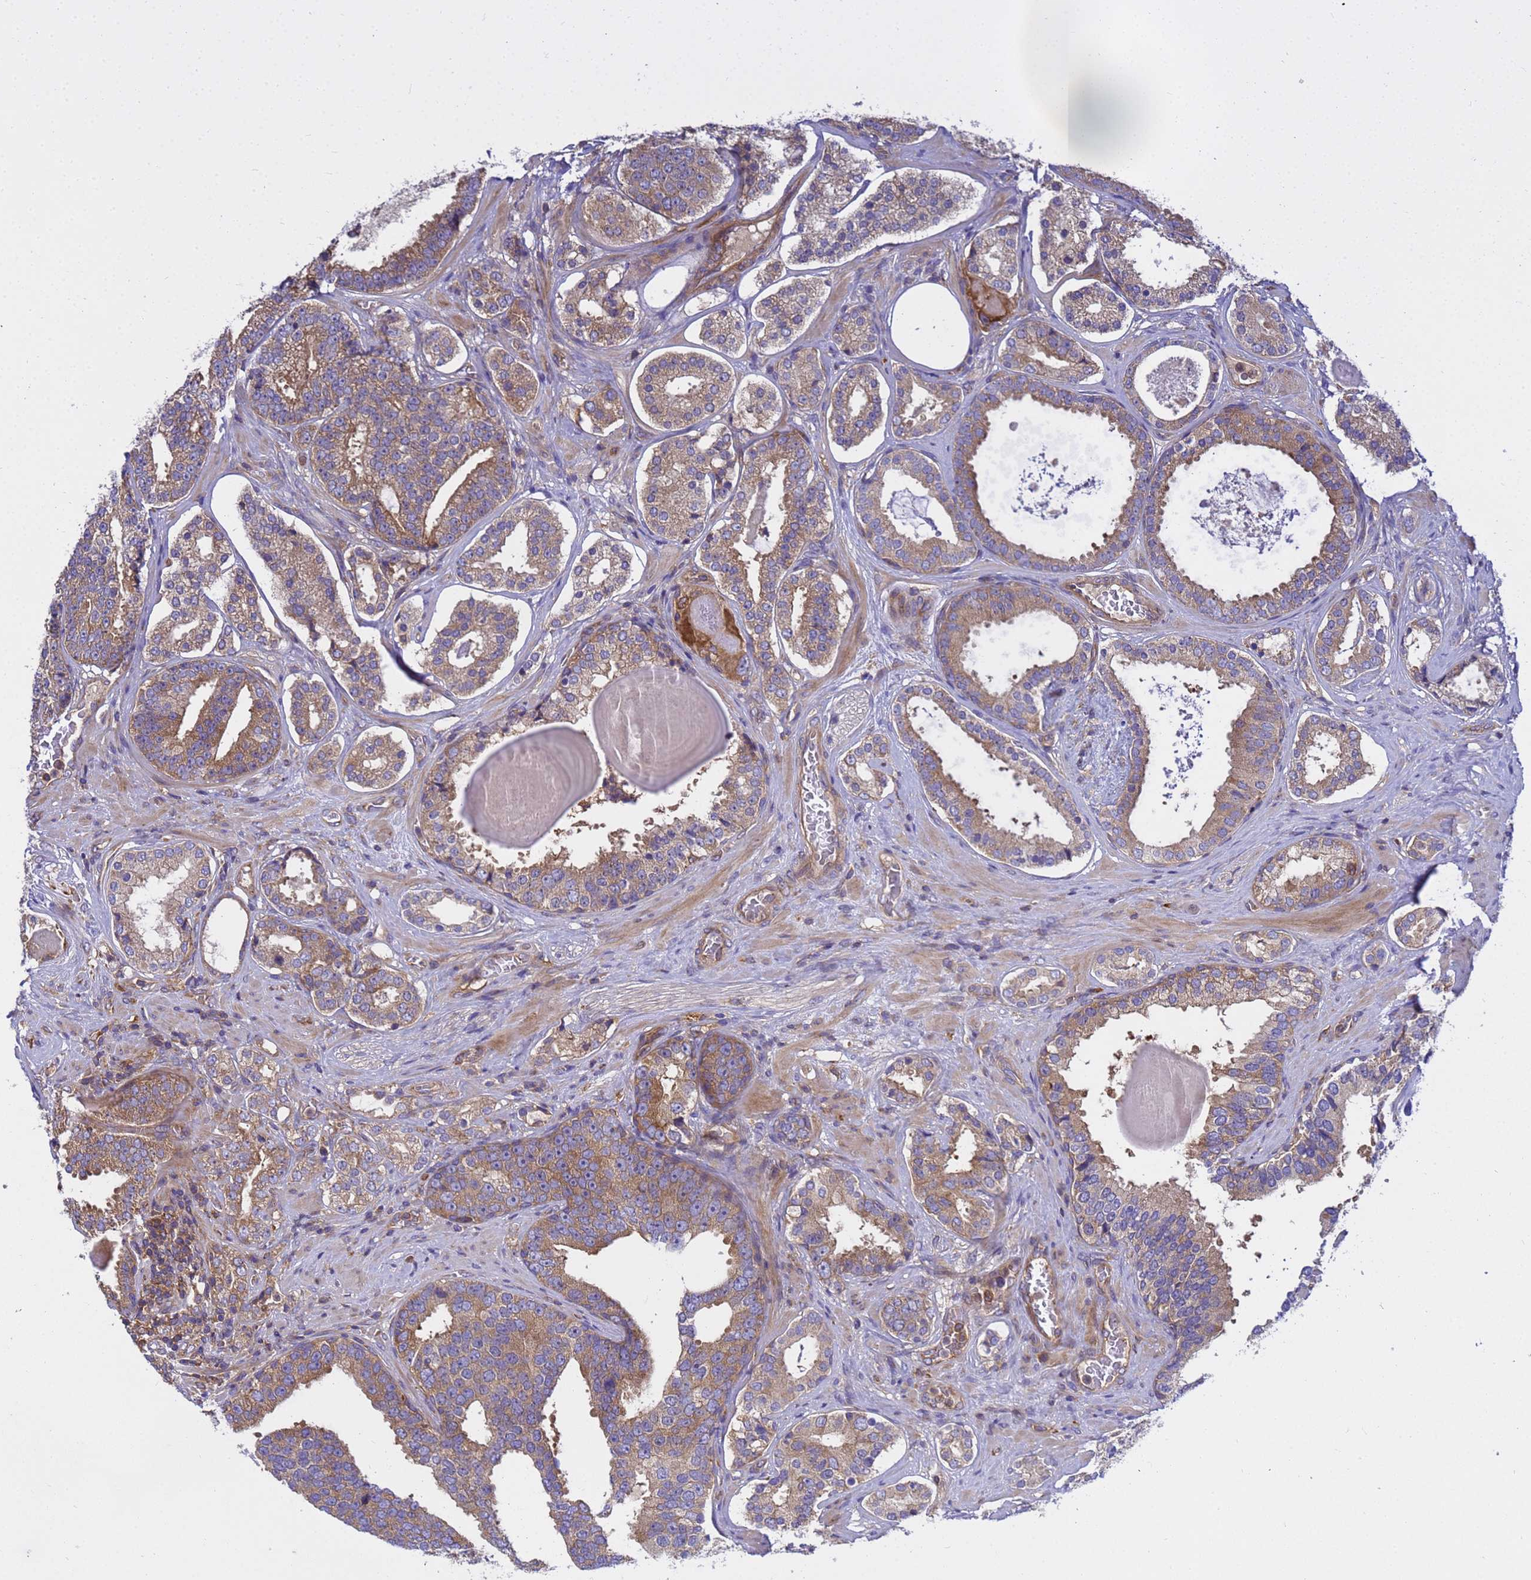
{"staining": {"intensity": "moderate", "quantity": ">75%", "location": "cytoplasmic/membranous"}, "tissue": "prostate cancer", "cell_type": "Tumor cells", "image_type": "cancer", "snomed": [{"axis": "morphology", "description": "Adenocarcinoma, High grade"}, {"axis": "topography", "description": "Prostate"}], "caption": "A medium amount of moderate cytoplasmic/membranous positivity is identified in about >75% of tumor cells in prostate cancer (high-grade adenocarcinoma) tissue.", "gene": "BECN1", "patient": {"sex": "male", "age": 60}}